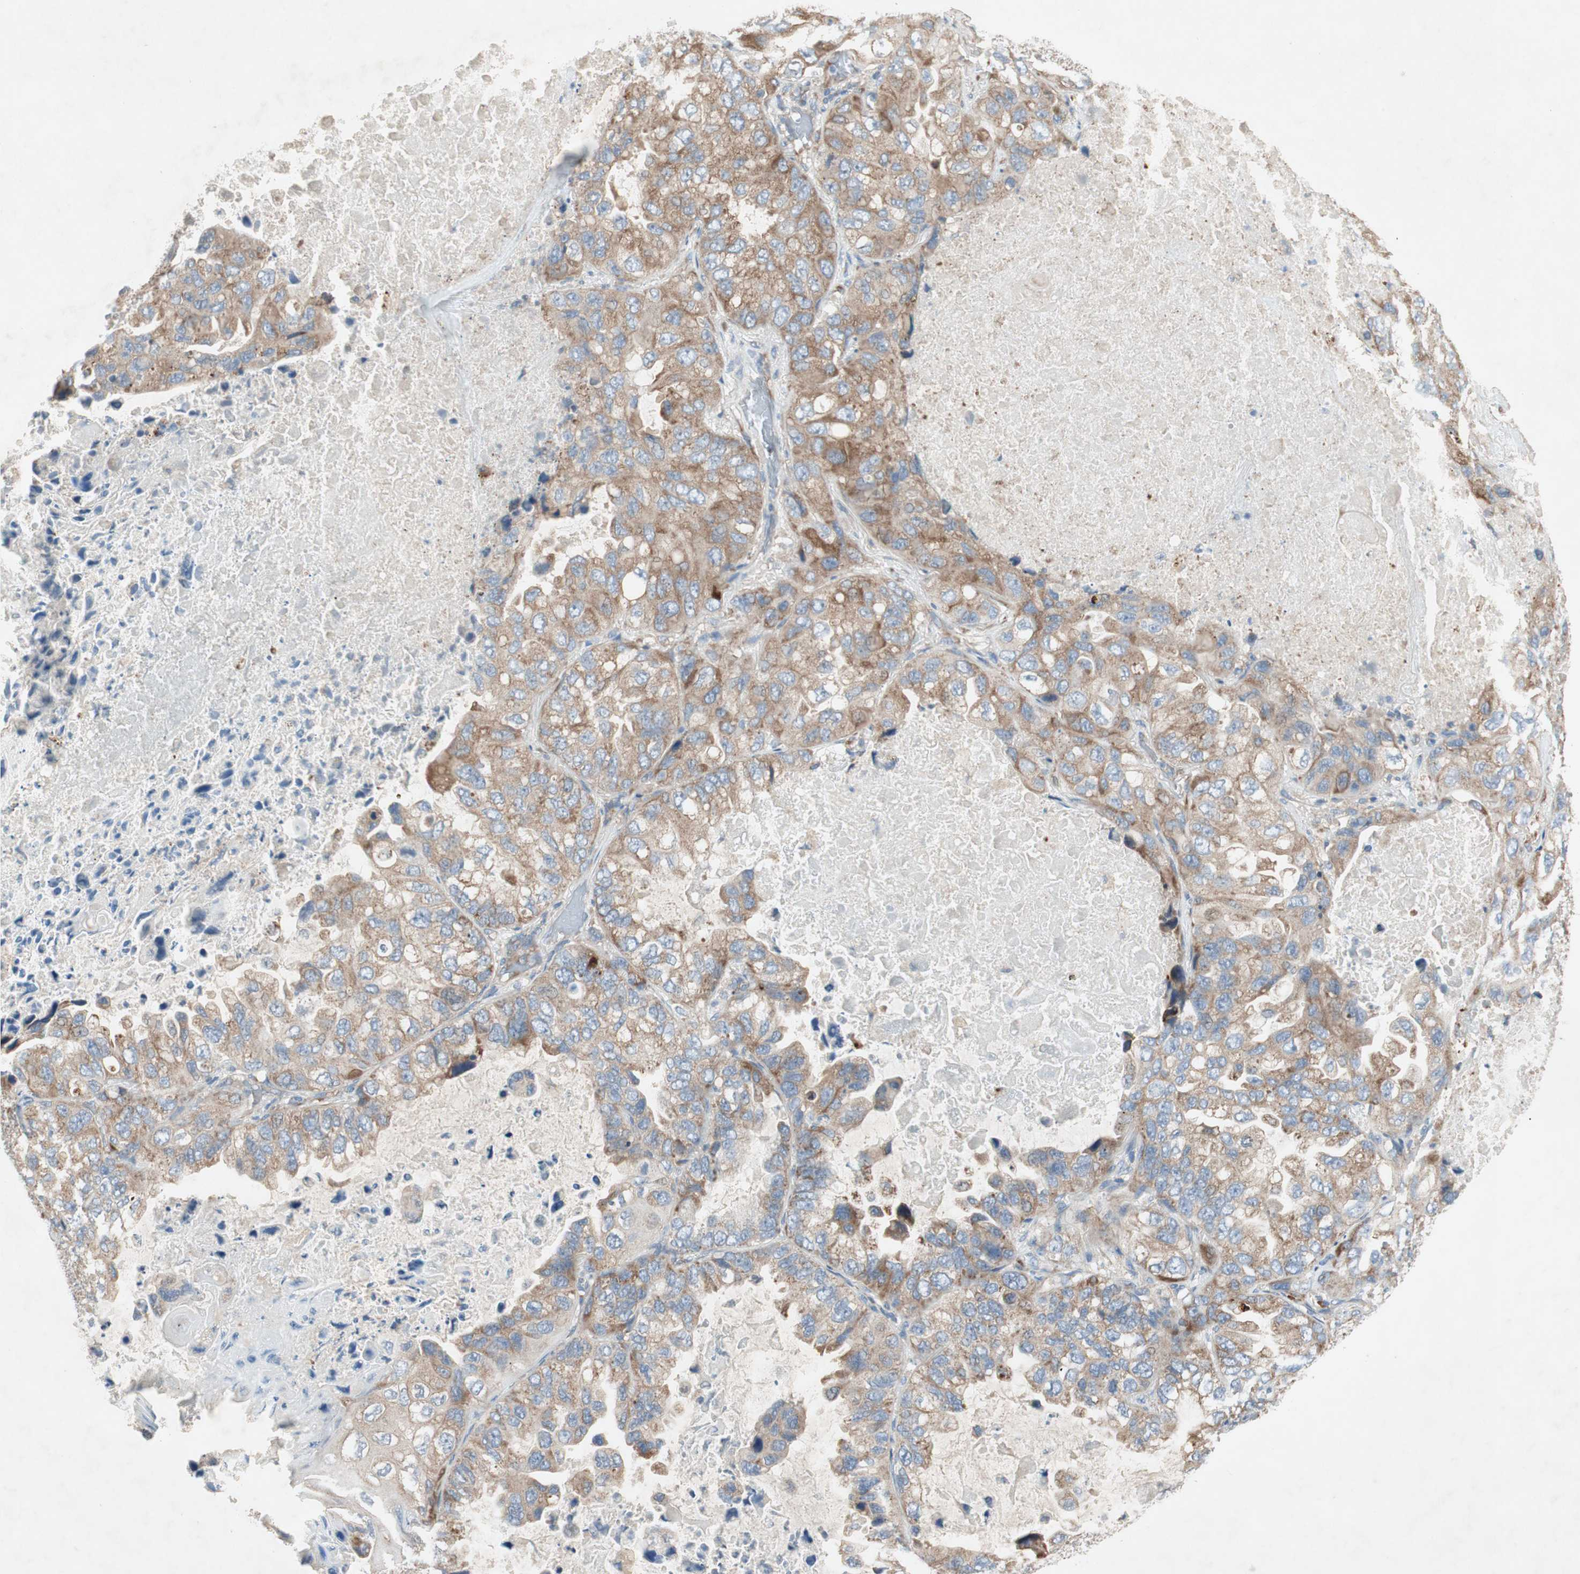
{"staining": {"intensity": "moderate", "quantity": ">75%", "location": "cytoplasmic/membranous"}, "tissue": "lung cancer", "cell_type": "Tumor cells", "image_type": "cancer", "snomed": [{"axis": "morphology", "description": "Squamous cell carcinoma, NOS"}, {"axis": "topography", "description": "Lung"}], "caption": "There is medium levels of moderate cytoplasmic/membranous staining in tumor cells of lung cancer, as demonstrated by immunohistochemical staining (brown color).", "gene": "RPL23", "patient": {"sex": "female", "age": 73}}